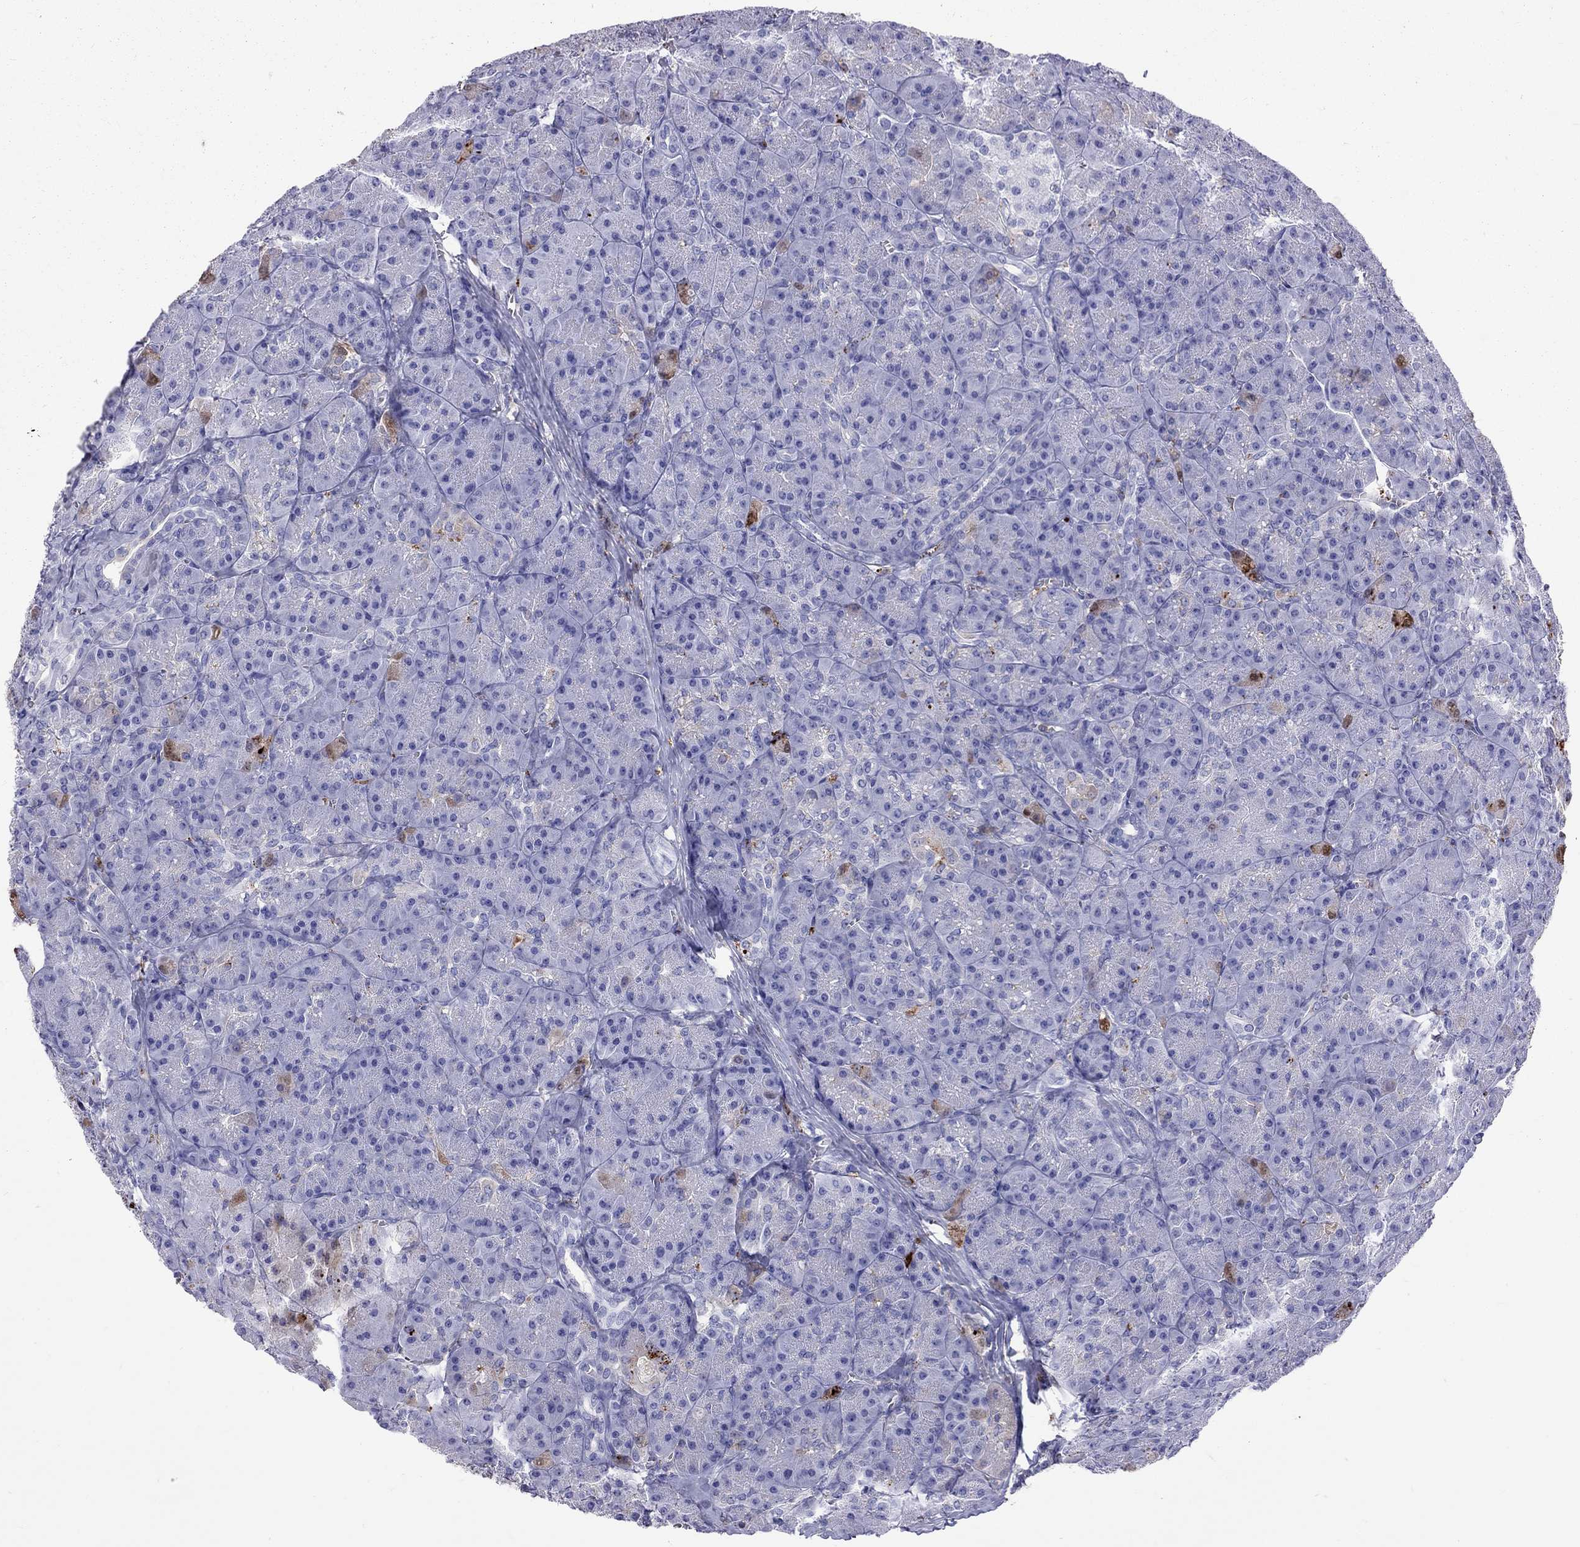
{"staining": {"intensity": "moderate", "quantity": "<25%", "location": "cytoplasmic/membranous"}, "tissue": "pancreas", "cell_type": "Exocrine glandular cells", "image_type": "normal", "snomed": [{"axis": "morphology", "description": "Normal tissue, NOS"}, {"axis": "topography", "description": "Pancreas"}], "caption": "This image reveals IHC staining of unremarkable human pancreas, with low moderate cytoplasmic/membranous expression in about <25% of exocrine glandular cells.", "gene": "SERPINA3", "patient": {"sex": "male", "age": 57}}